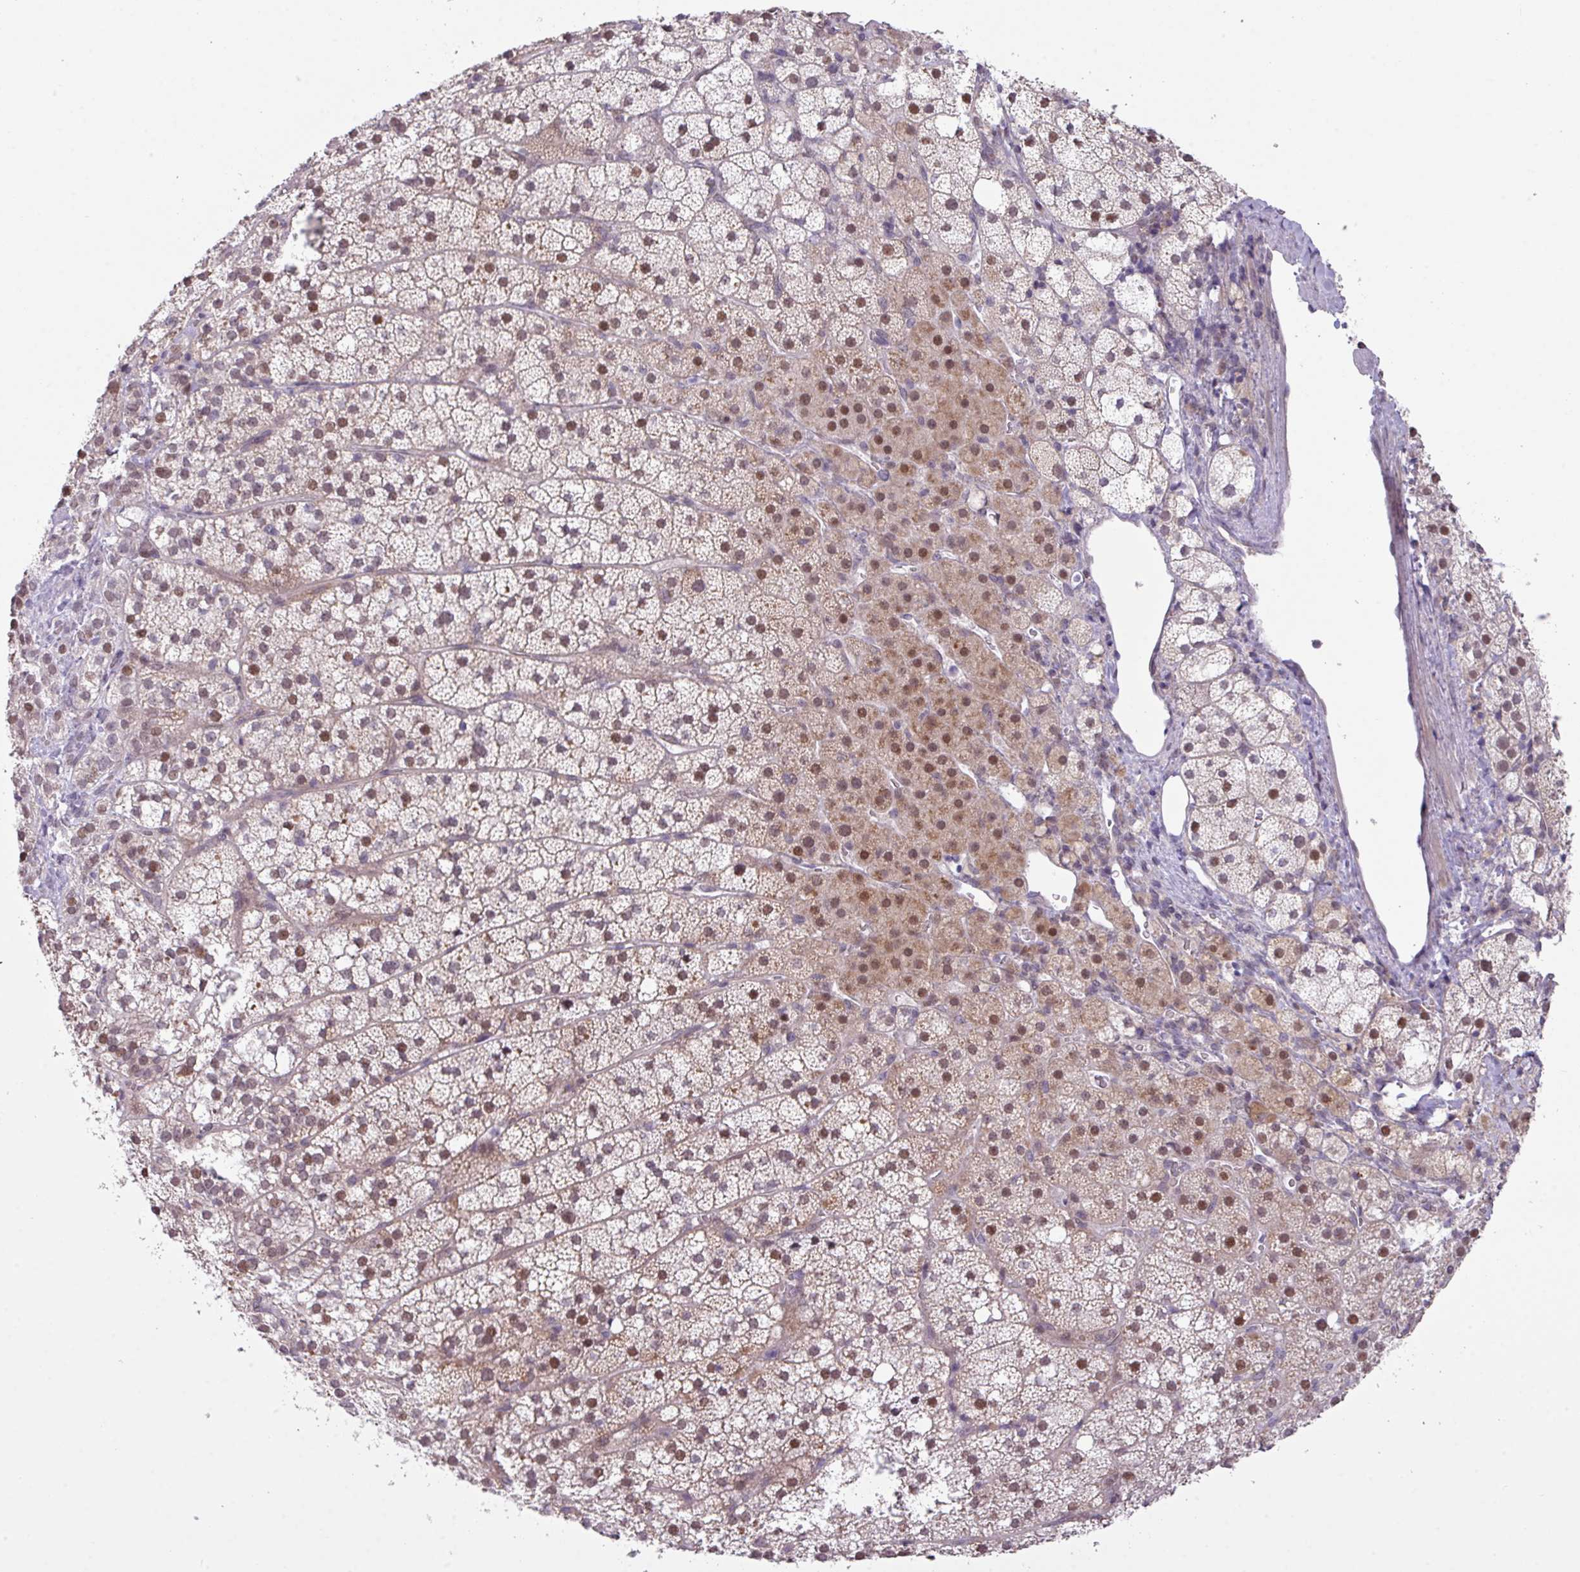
{"staining": {"intensity": "moderate", "quantity": "25%-75%", "location": "cytoplasmic/membranous,nuclear"}, "tissue": "adrenal gland", "cell_type": "Glandular cells", "image_type": "normal", "snomed": [{"axis": "morphology", "description": "Normal tissue, NOS"}, {"axis": "topography", "description": "Adrenal gland"}], "caption": "Immunohistochemistry (DAB) staining of unremarkable adrenal gland shows moderate cytoplasmic/membranous,nuclear protein staining in about 25%-75% of glandular cells. (DAB (3,3'-diaminobenzidine) IHC, brown staining for protein, blue staining for nuclei).", "gene": "ANKRD13B", "patient": {"sex": "male", "age": 53}}